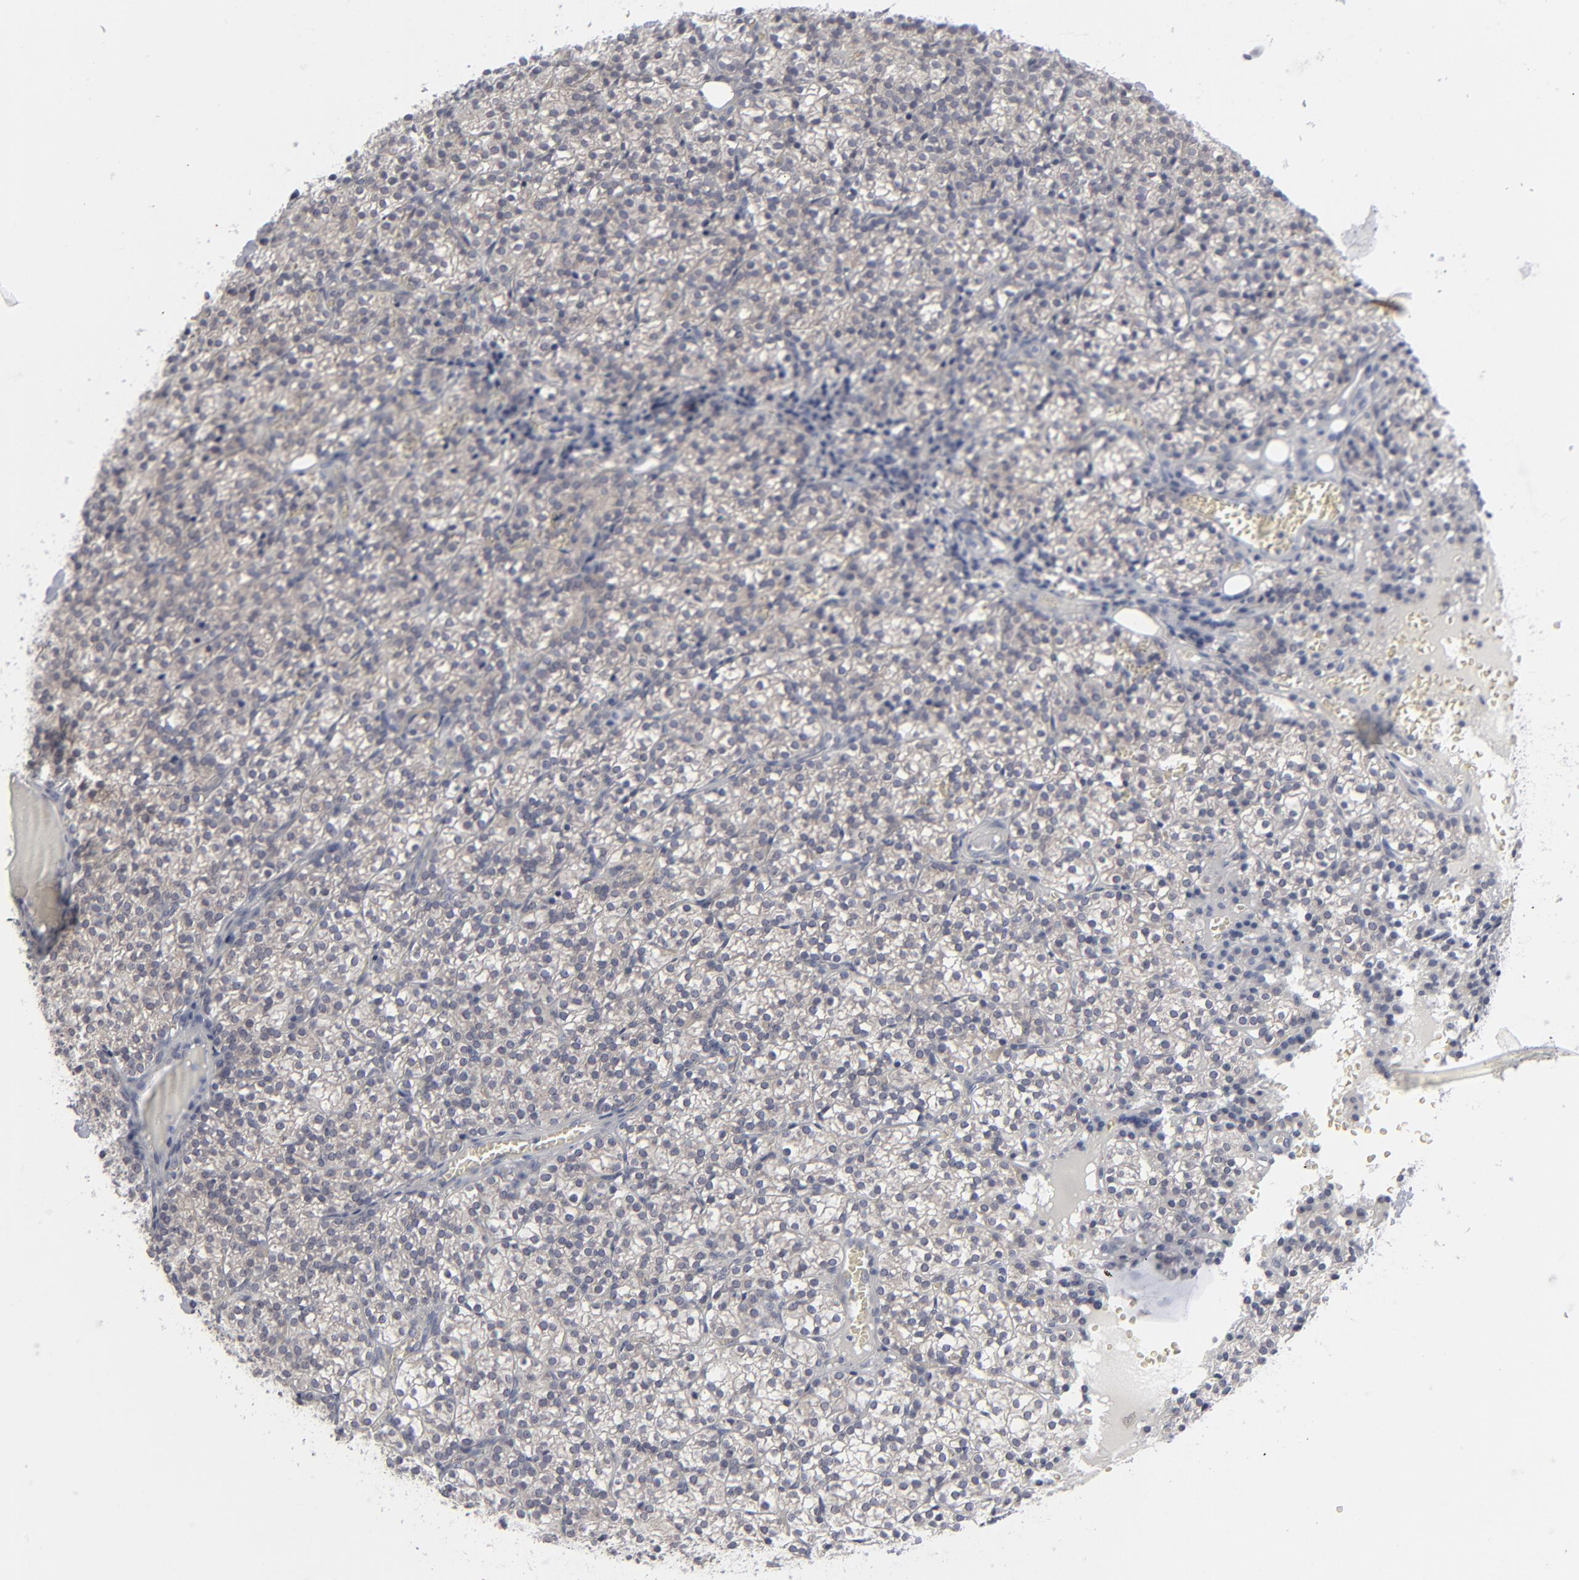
{"staining": {"intensity": "weak", "quantity": "25%-75%", "location": "cytoplasmic/membranous"}, "tissue": "parathyroid gland", "cell_type": "Glandular cells", "image_type": "normal", "snomed": [{"axis": "morphology", "description": "Normal tissue, NOS"}, {"axis": "topography", "description": "Parathyroid gland"}], "caption": "Parathyroid gland stained with DAB (3,3'-diaminobenzidine) immunohistochemistry reveals low levels of weak cytoplasmic/membranous positivity in approximately 25%-75% of glandular cells.", "gene": "NUP88", "patient": {"sex": "female", "age": 17}}